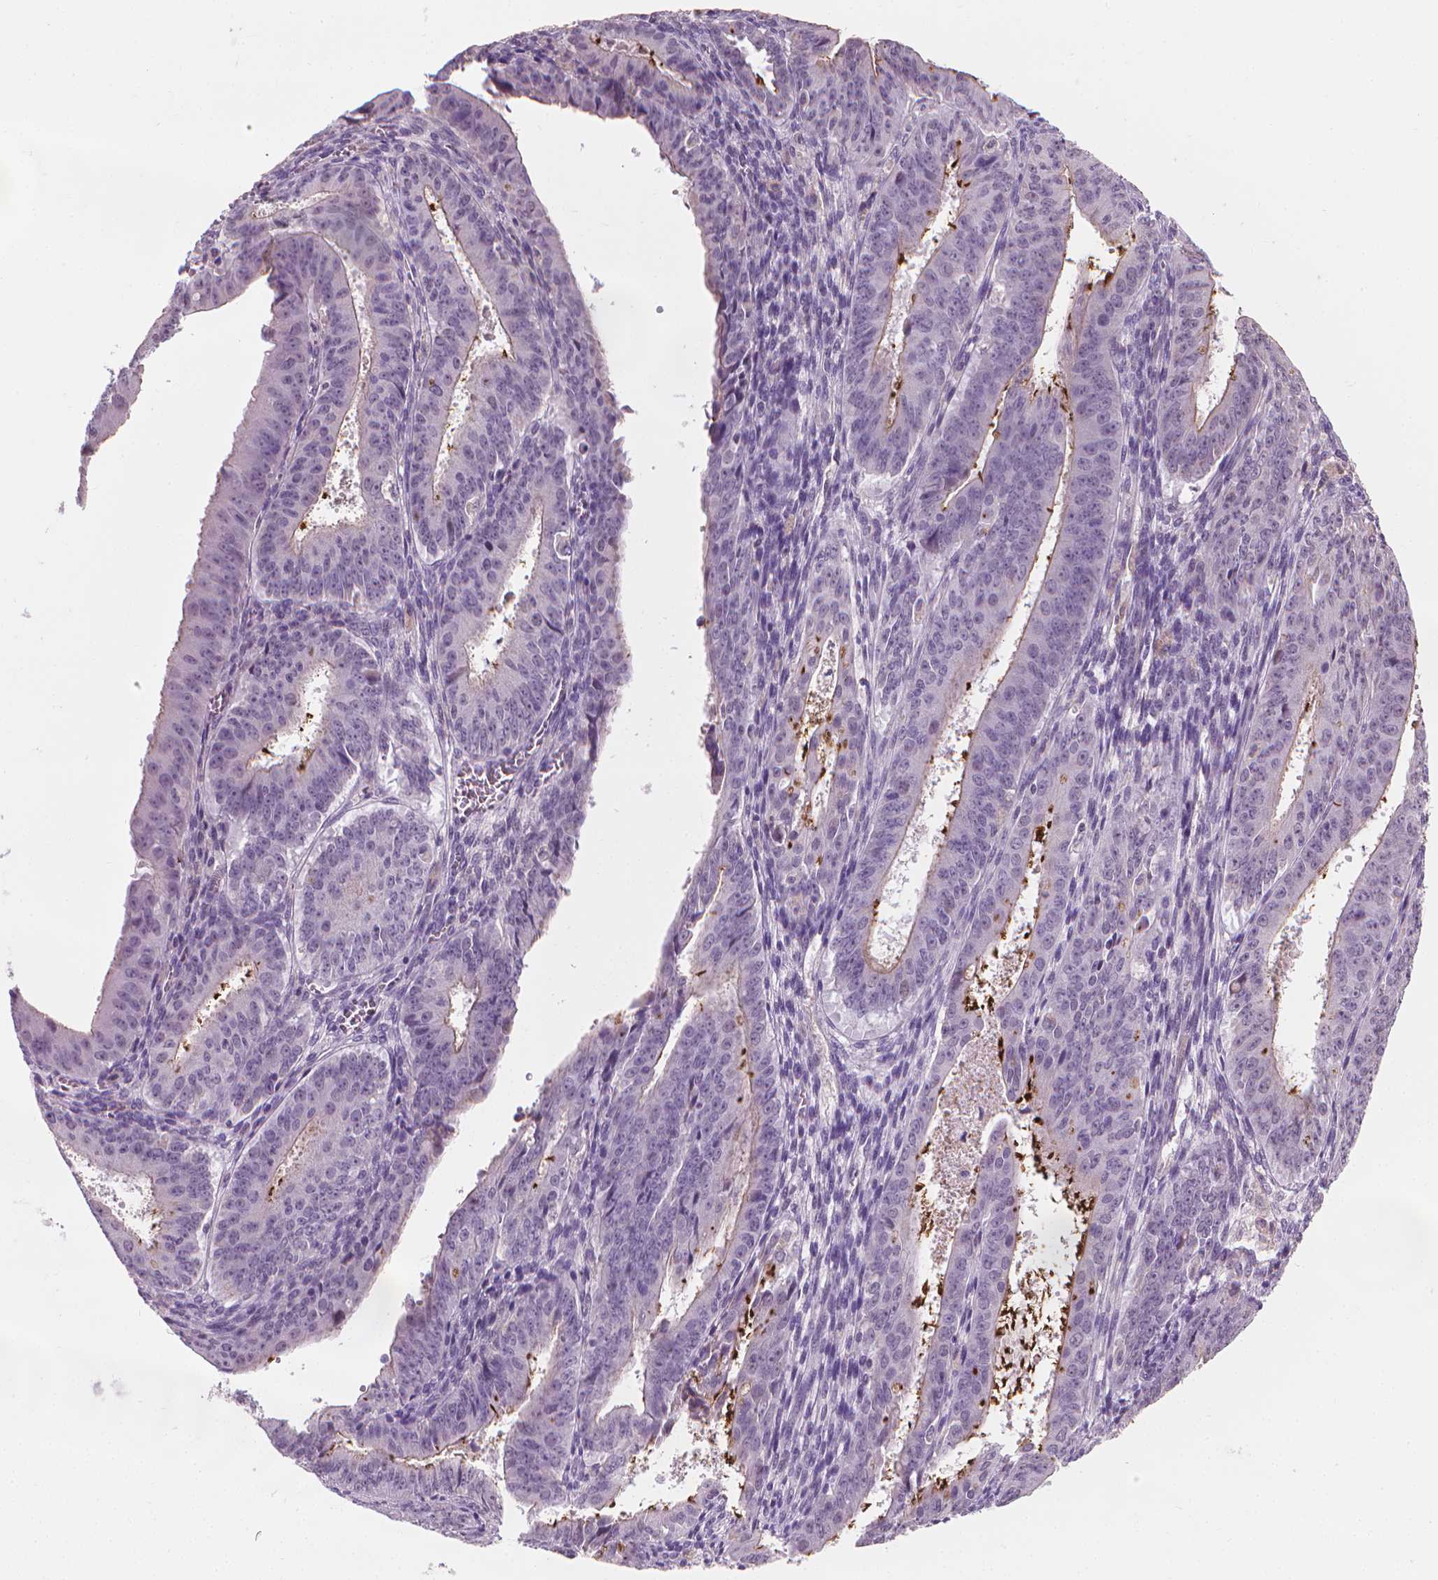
{"staining": {"intensity": "moderate", "quantity": "<25%", "location": "cytoplasmic/membranous"}, "tissue": "ovarian cancer", "cell_type": "Tumor cells", "image_type": "cancer", "snomed": [{"axis": "morphology", "description": "Carcinoma, endometroid"}, {"axis": "topography", "description": "Ovary"}], "caption": "Ovarian endometroid carcinoma was stained to show a protein in brown. There is low levels of moderate cytoplasmic/membranous staining in approximately <25% of tumor cells.", "gene": "SAXO2", "patient": {"sex": "female", "age": 42}}